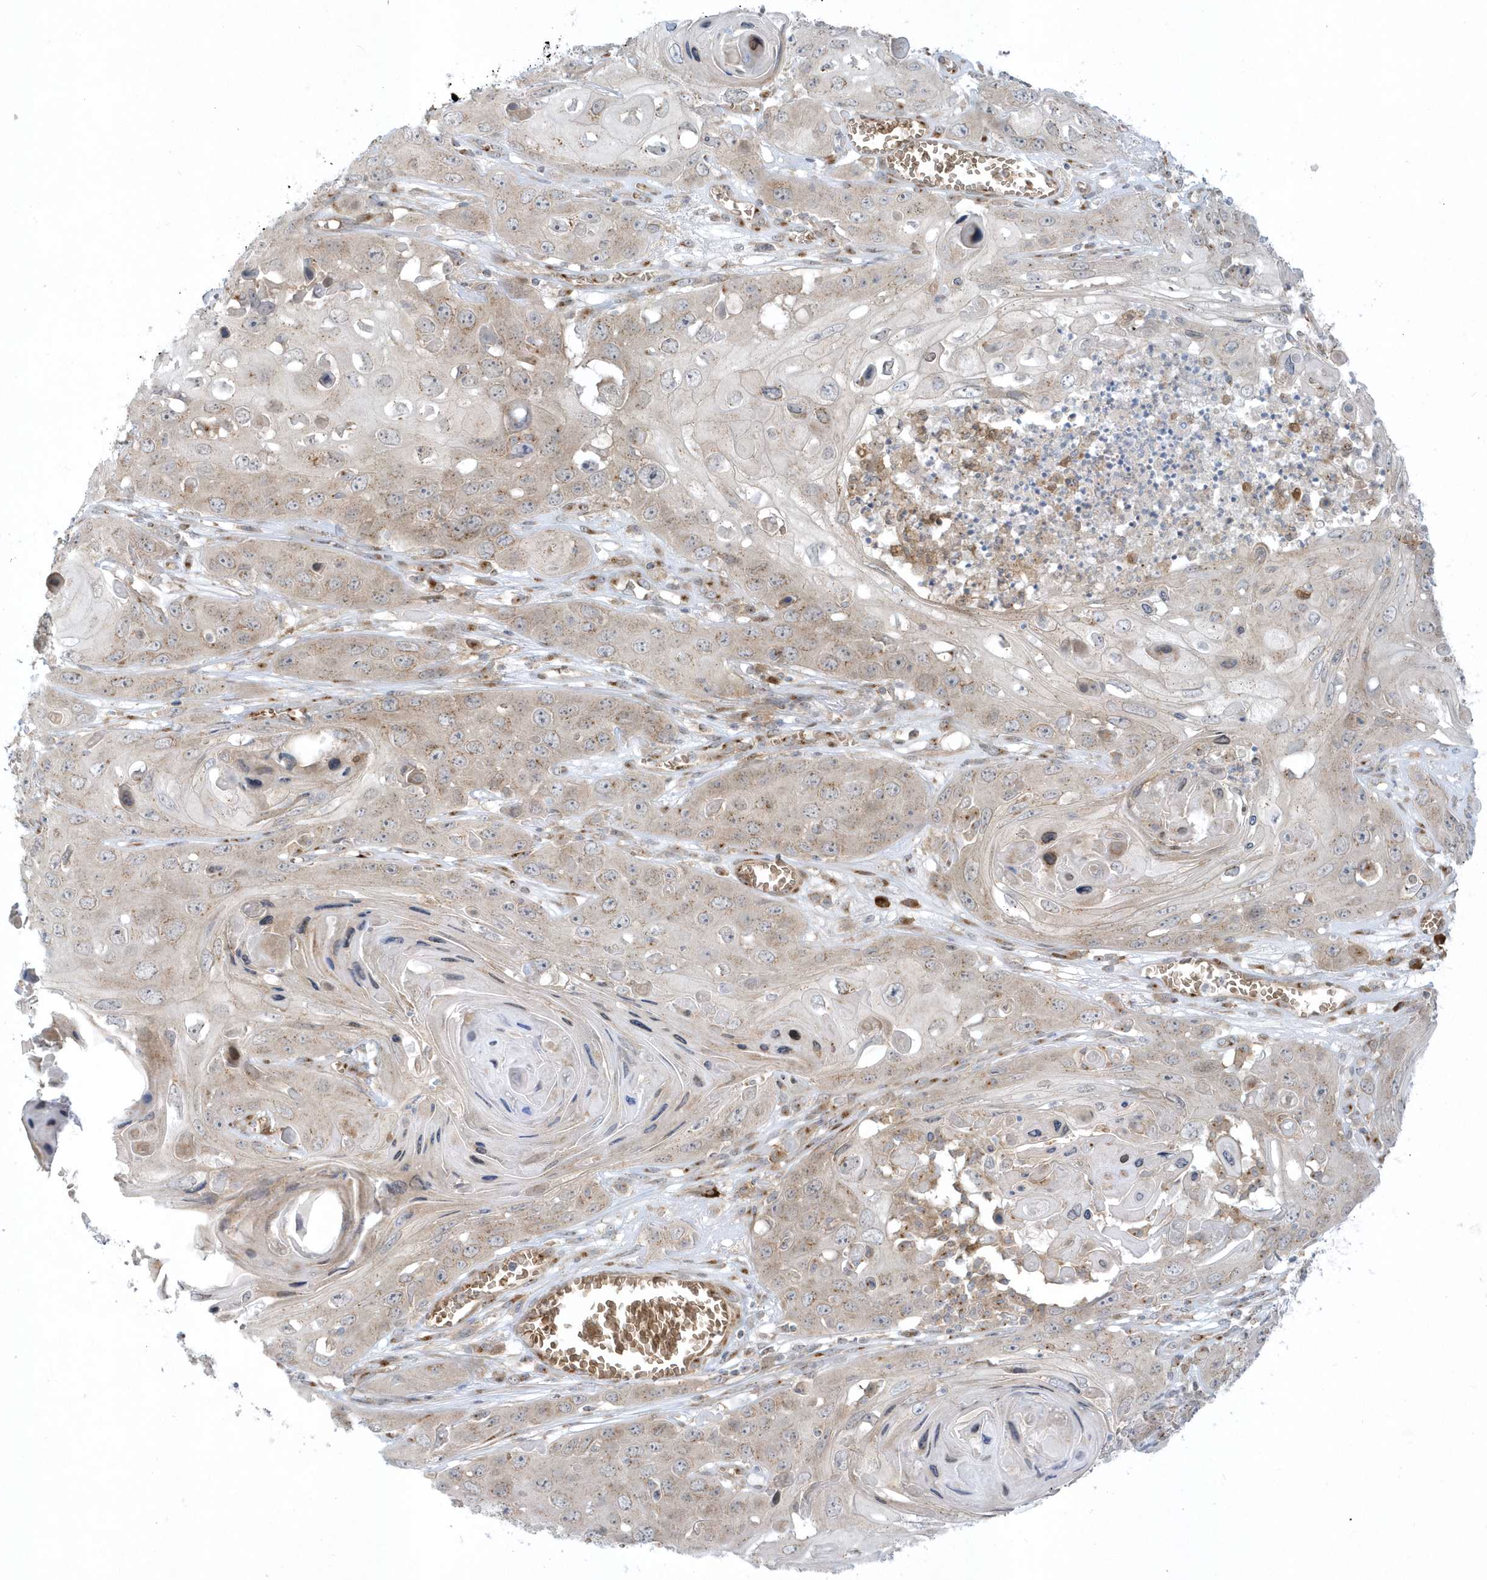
{"staining": {"intensity": "weak", "quantity": ">75%", "location": "cytoplasmic/membranous"}, "tissue": "skin cancer", "cell_type": "Tumor cells", "image_type": "cancer", "snomed": [{"axis": "morphology", "description": "Squamous cell carcinoma, NOS"}, {"axis": "topography", "description": "Skin"}], "caption": "Skin cancer (squamous cell carcinoma) was stained to show a protein in brown. There is low levels of weak cytoplasmic/membranous positivity in approximately >75% of tumor cells. Using DAB (3,3'-diaminobenzidine) (brown) and hematoxylin (blue) stains, captured at high magnification using brightfield microscopy.", "gene": "RPP40", "patient": {"sex": "male", "age": 55}}